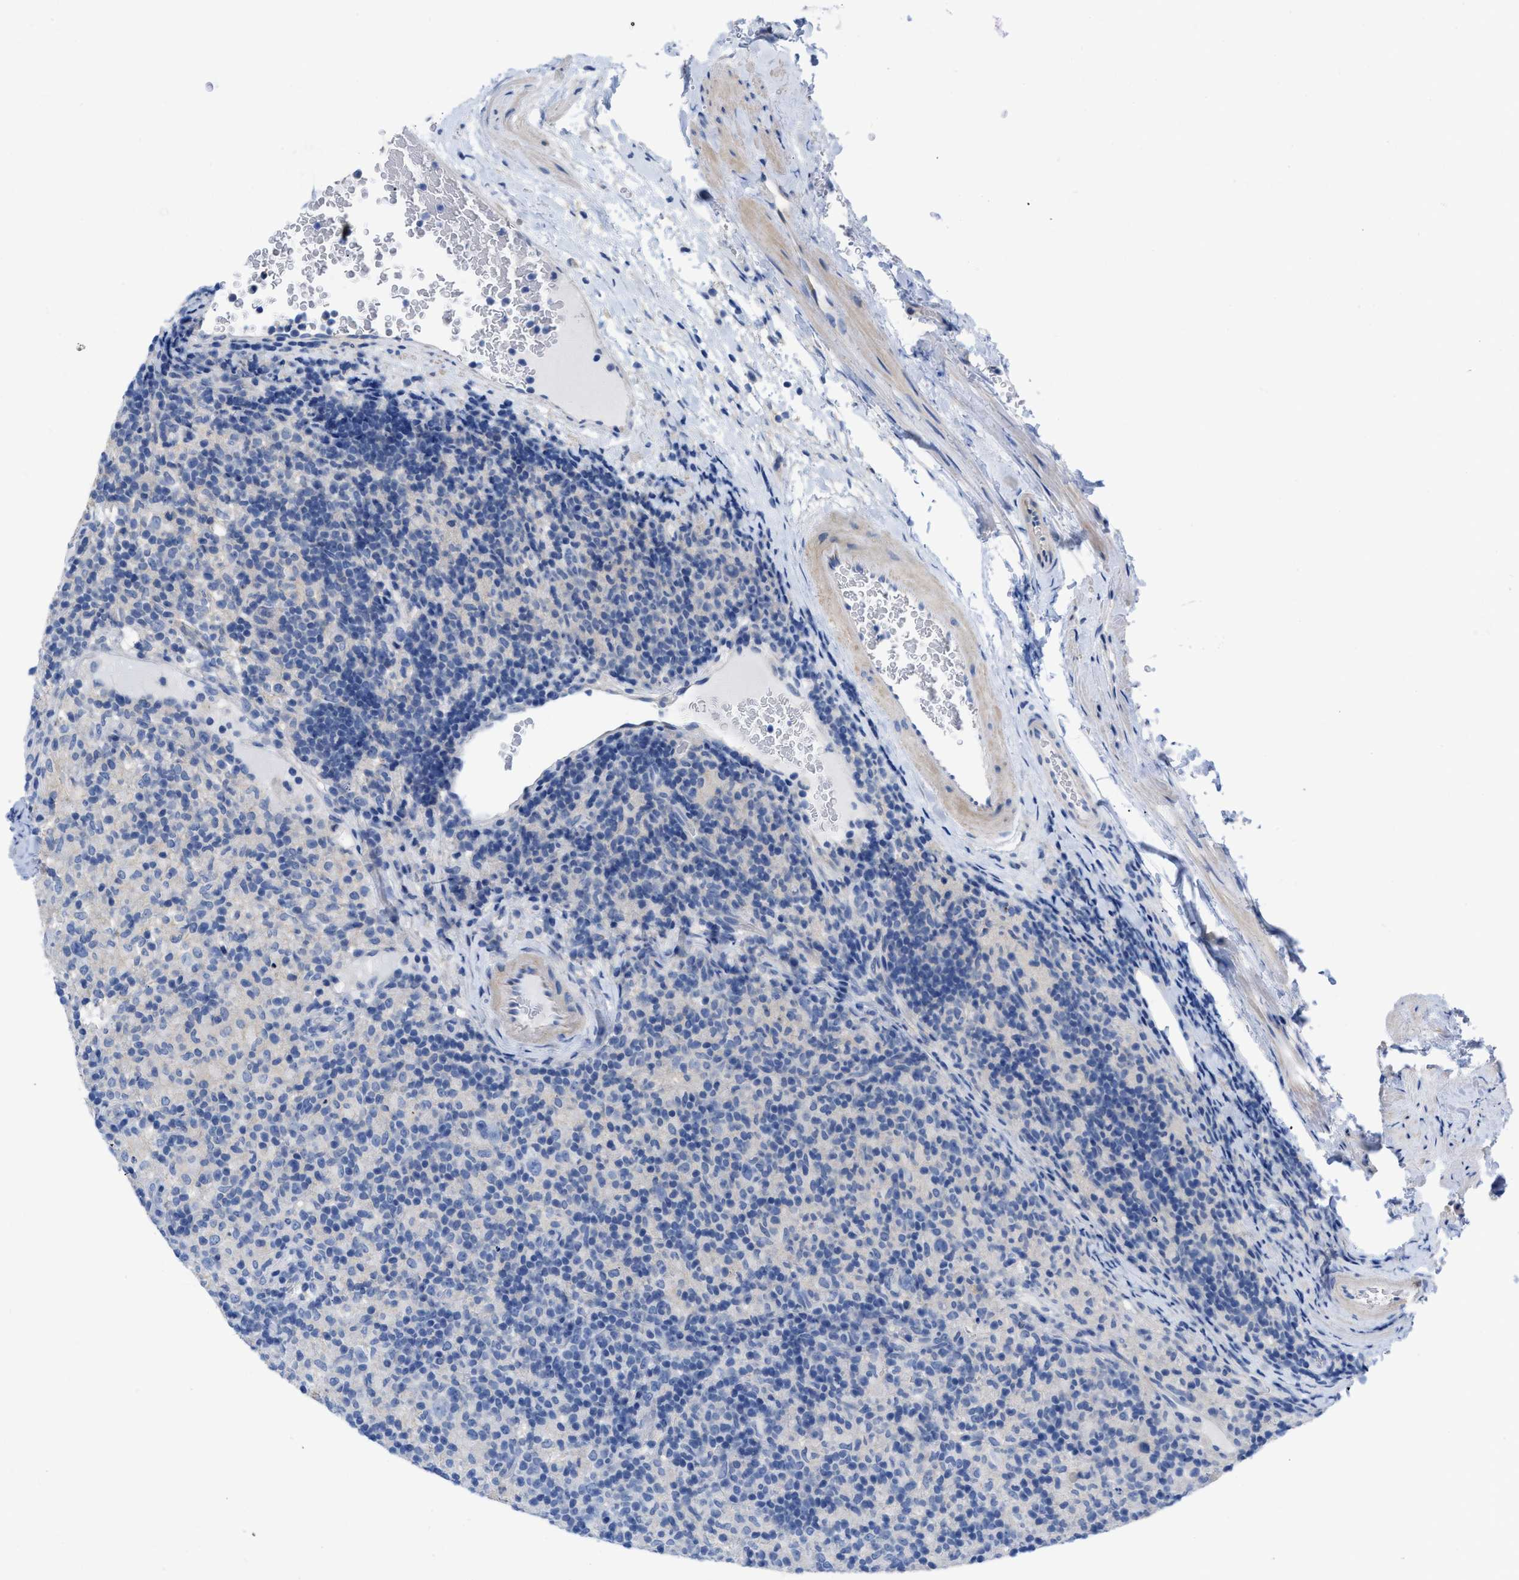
{"staining": {"intensity": "negative", "quantity": "none", "location": "none"}, "tissue": "lymphoma", "cell_type": "Tumor cells", "image_type": "cancer", "snomed": [{"axis": "morphology", "description": "Hodgkin's disease, NOS"}, {"axis": "topography", "description": "Lymph node"}], "caption": "The image shows no staining of tumor cells in lymphoma.", "gene": "TMEM131", "patient": {"sex": "male", "age": 70}}